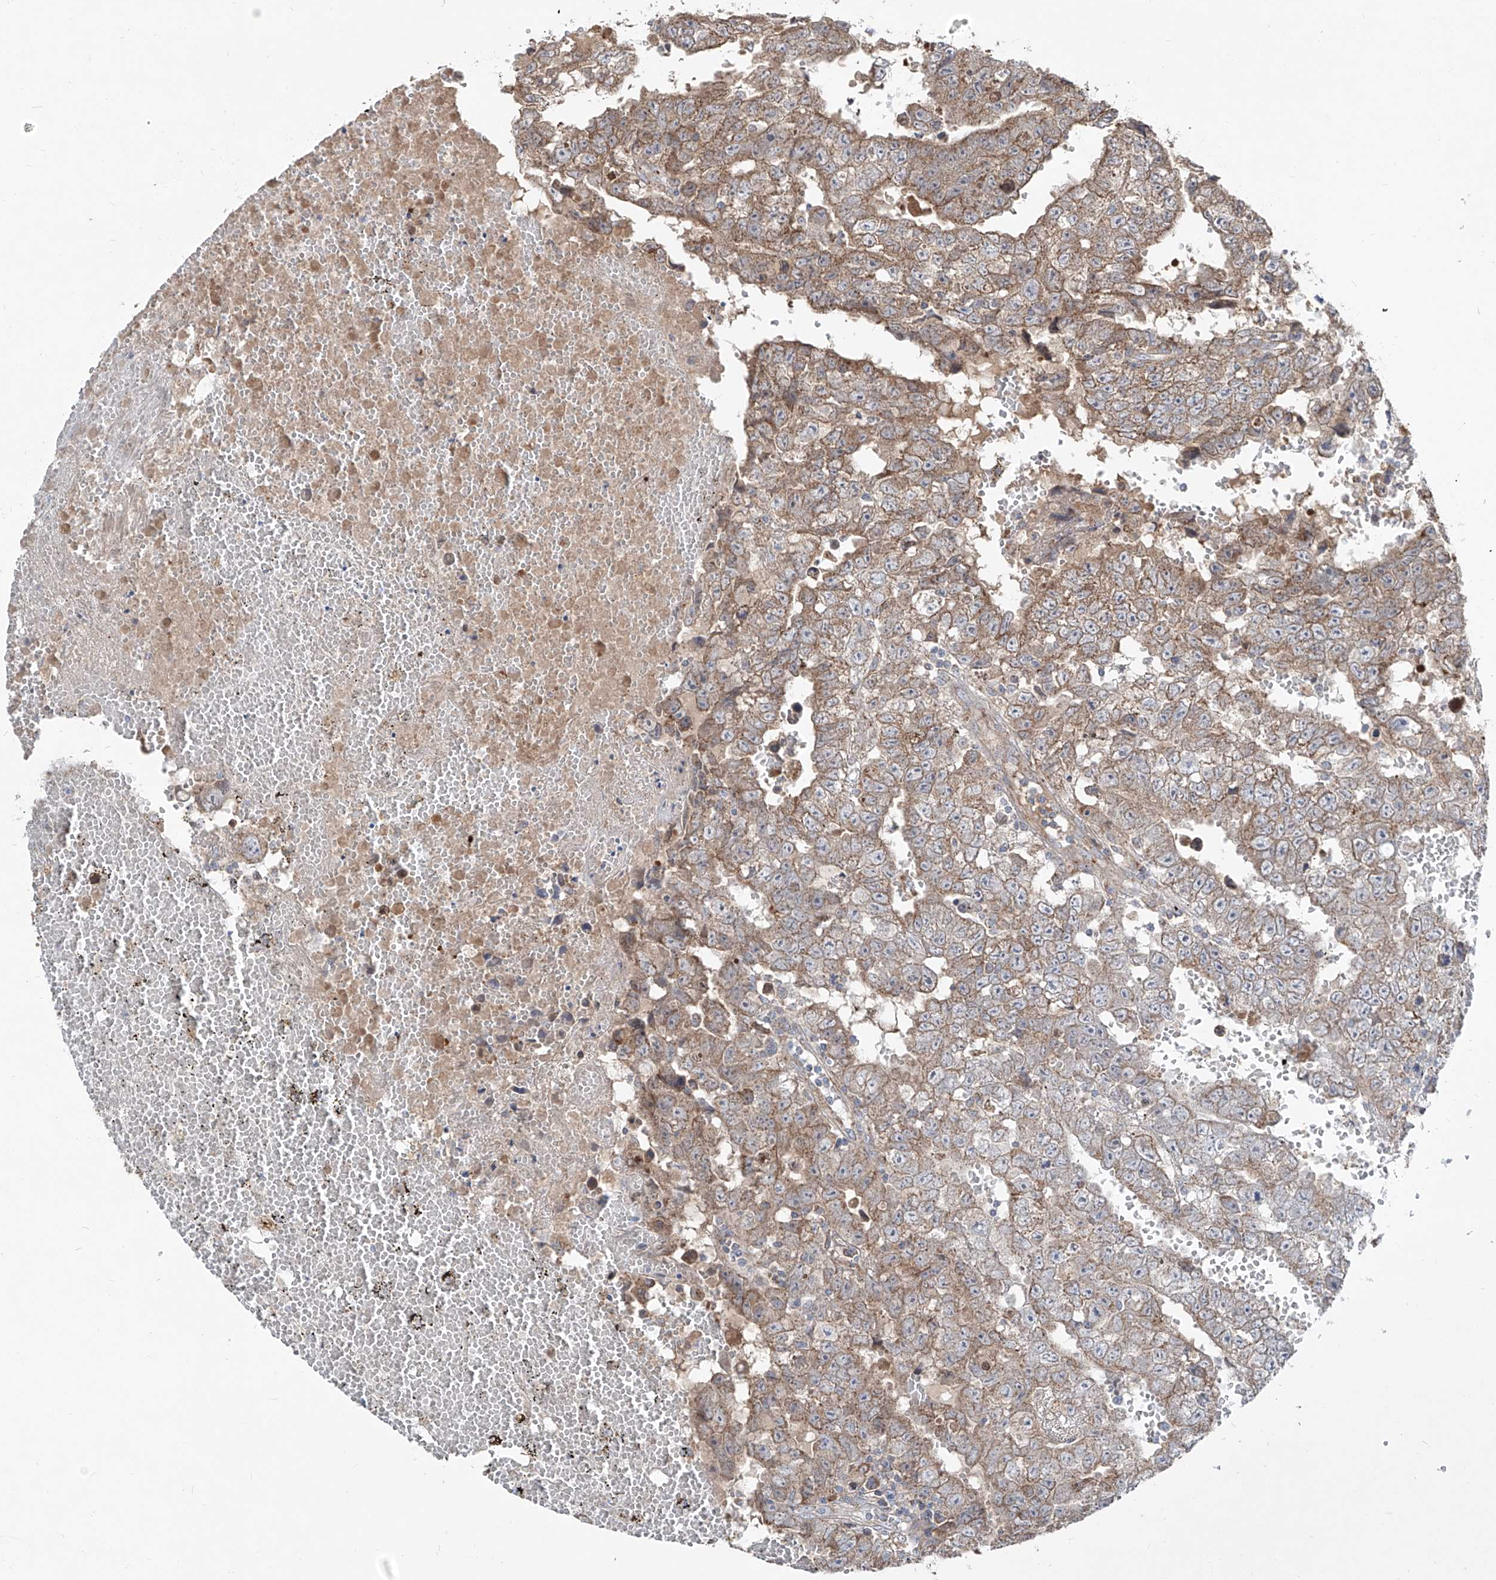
{"staining": {"intensity": "moderate", "quantity": ">75%", "location": "cytoplasmic/membranous"}, "tissue": "testis cancer", "cell_type": "Tumor cells", "image_type": "cancer", "snomed": [{"axis": "morphology", "description": "Carcinoma, Embryonal, NOS"}, {"axis": "topography", "description": "Testis"}], "caption": "Protein expression analysis of testis cancer (embryonal carcinoma) reveals moderate cytoplasmic/membranous positivity in about >75% of tumor cells. The protein of interest is shown in brown color, while the nuclei are stained blue.", "gene": "ABCD3", "patient": {"sex": "male", "age": 25}}